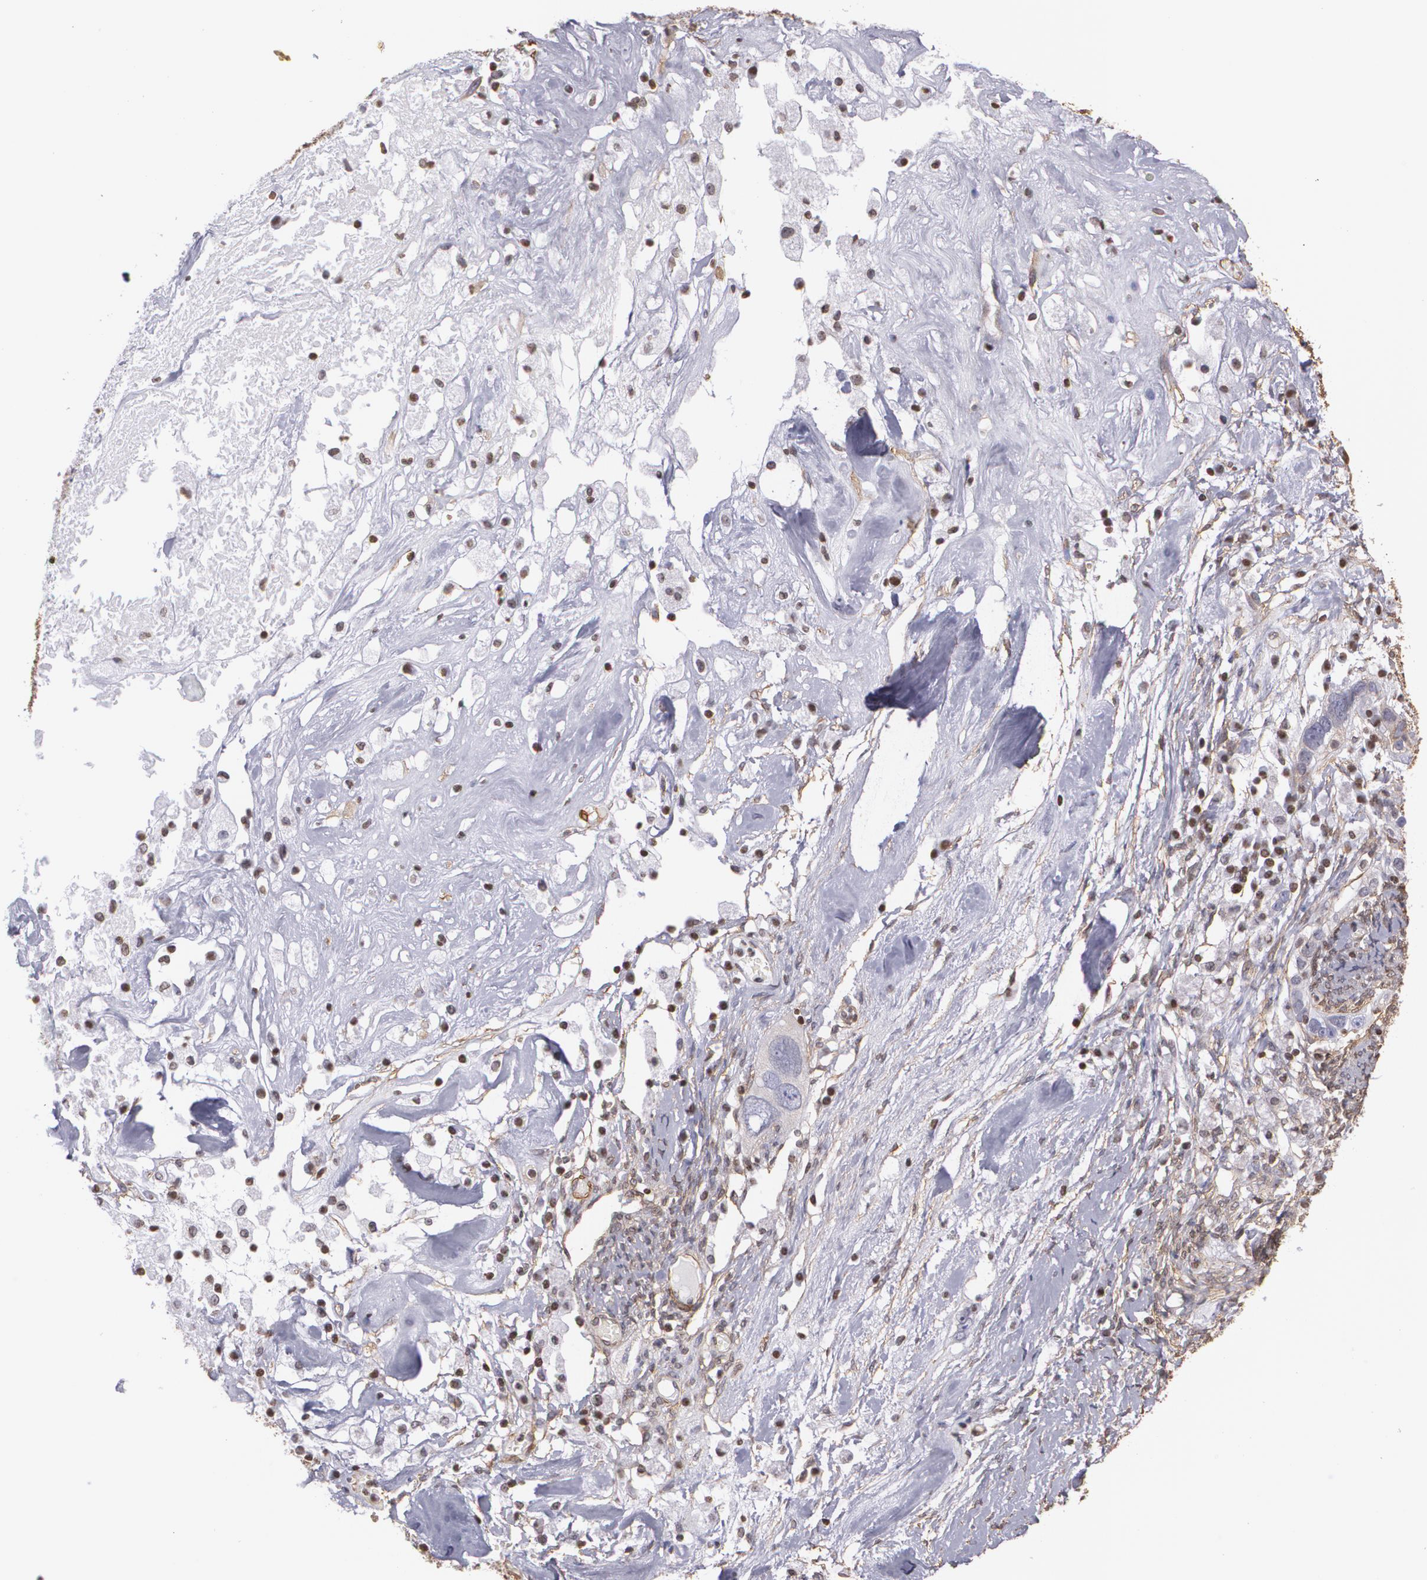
{"staining": {"intensity": "negative", "quantity": "none", "location": "none"}, "tissue": "ovarian cancer", "cell_type": "Tumor cells", "image_type": "cancer", "snomed": [{"axis": "morphology", "description": "Normal tissue, NOS"}, {"axis": "morphology", "description": "Cystadenocarcinoma, serous, NOS"}, {"axis": "topography", "description": "Ovary"}], "caption": "A high-resolution histopathology image shows IHC staining of ovarian cancer (serous cystadenocarcinoma), which exhibits no significant positivity in tumor cells.", "gene": "VAMP1", "patient": {"sex": "female", "age": 62}}